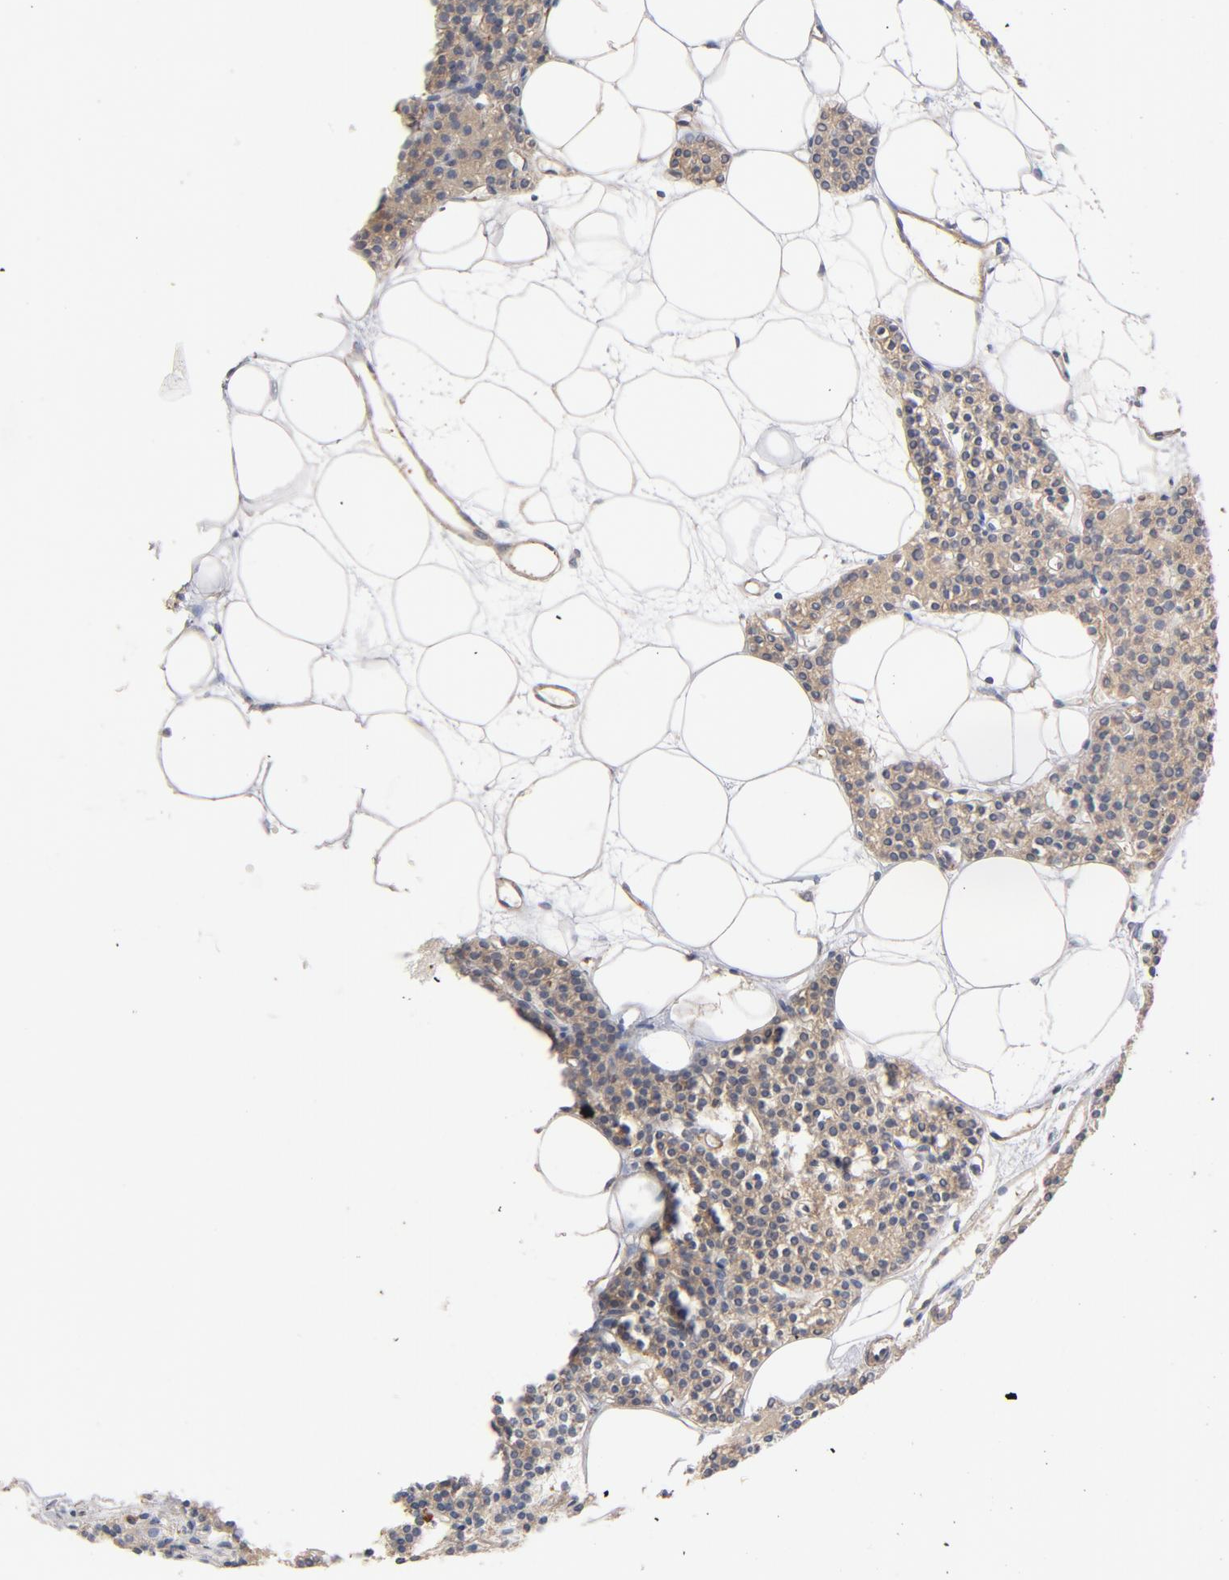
{"staining": {"intensity": "weak", "quantity": ">75%", "location": "cytoplasmic/membranous"}, "tissue": "parathyroid gland", "cell_type": "Glandular cells", "image_type": "normal", "snomed": [{"axis": "morphology", "description": "Normal tissue, NOS"}, {"axis": "topography", "description": "Parathyroid gland"}], "caption": "IHC of benign parathyroid gland displays low levels of weak cytoplasmic/membranous expression in approximately >75% of glandular cells.", "gene": "STRN3", "patient": {"sex": "male", "age": 24}}